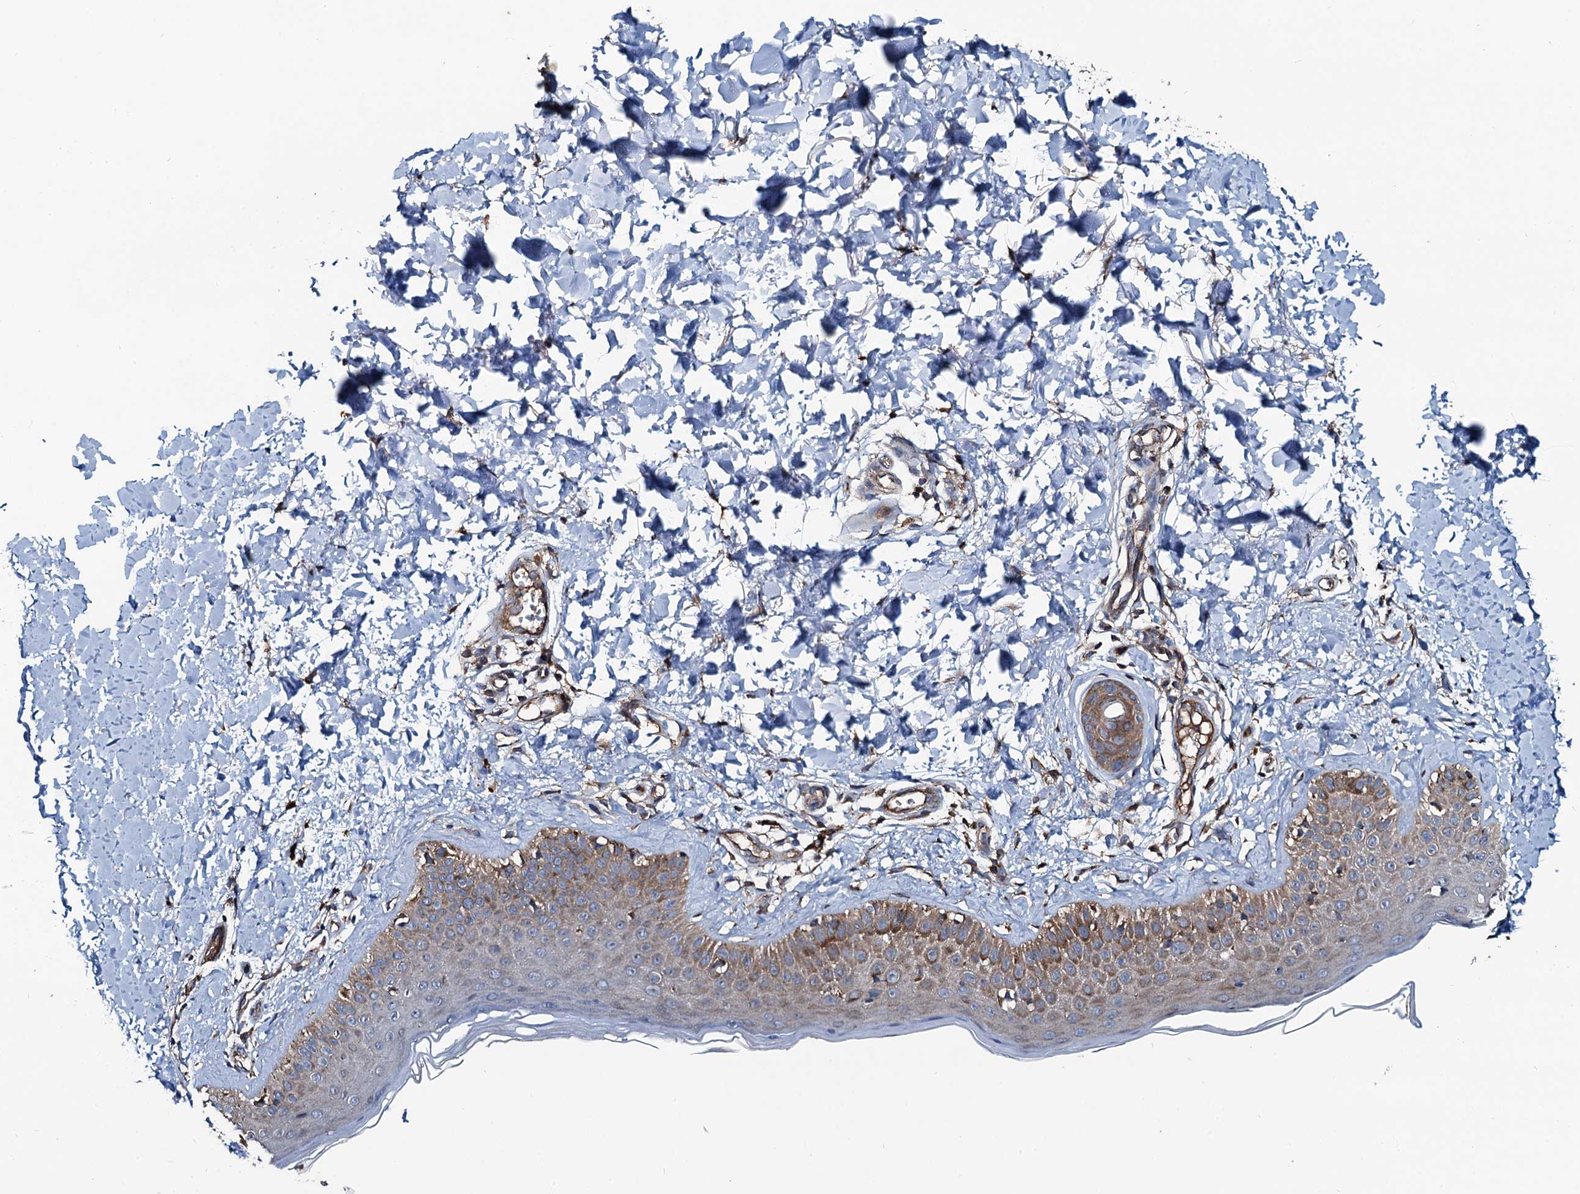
{"staining": {"intensity": "moderate", "quantity": ">75%", "location": "cytoplasmic/membranous"}, "tissue": "skin", "cell_type": "Fibroblasts", "image_type": "normal", "snomed": [{"axis": "morphology", "description": "Normal tissue, NOS"}, {"axis": "topography", "description": "Skin"}], "caption": "Fibroblasts demonstrate medium levels of moderate cytoplasmic/membranous expression in approximately >75% of cells in unremarkable skin. The staining was performed using DAB to visualize the protein expression in brown, while the nuclei were stained in blue with hematoxylin (Magnification: 20x).", "gene": "NEK1", "patient": {"sex": "male", "age": 52}}